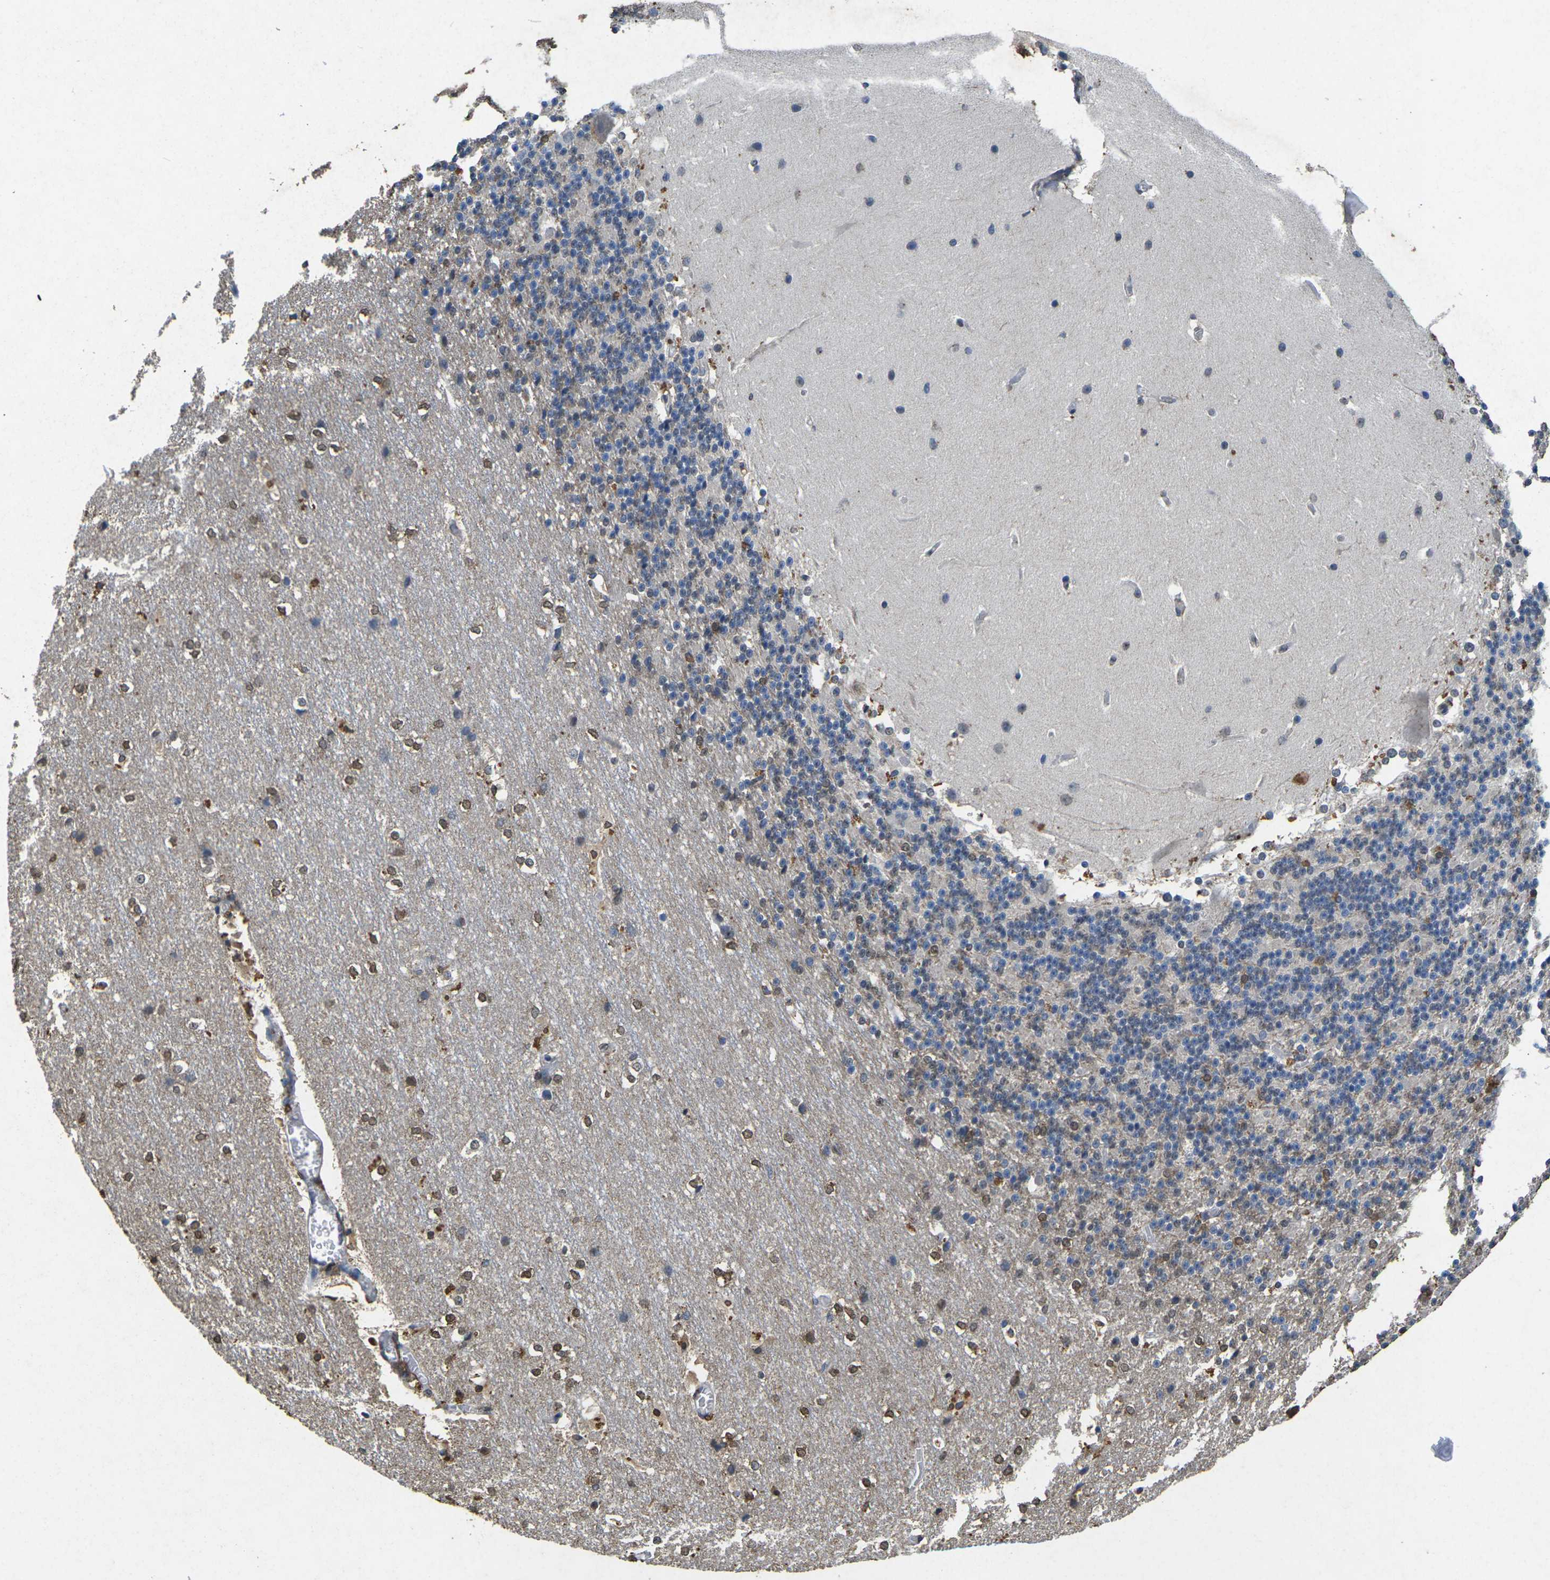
{"staining": {"intensity": "moderate", "quantity": "<25%", "location": "cytoplasmic/membranous"}, "tissue": "cerebellum", "cell_type": "Cells in granular layer", "image_type": "normal", "snomed": [{"axis": "morphology", "description": "Normal tissue, NOS"}, {"axis": "topography", "description": "Cerebellum"}], "caption": "The micrograph demonstrates immunohistochemical staining of normal cerebellum. There is moderate cytoplasmic/membranous staining is appreciated in about <25% of cells in granular layer. The staining was performed using DAB to visualize the protein expression in brown, while the nuclei were stained in blue with hematoxylin (Magnification: 20x).", "gene": "SCNN1B", "patient": {"sex": "female", "age": 19}}